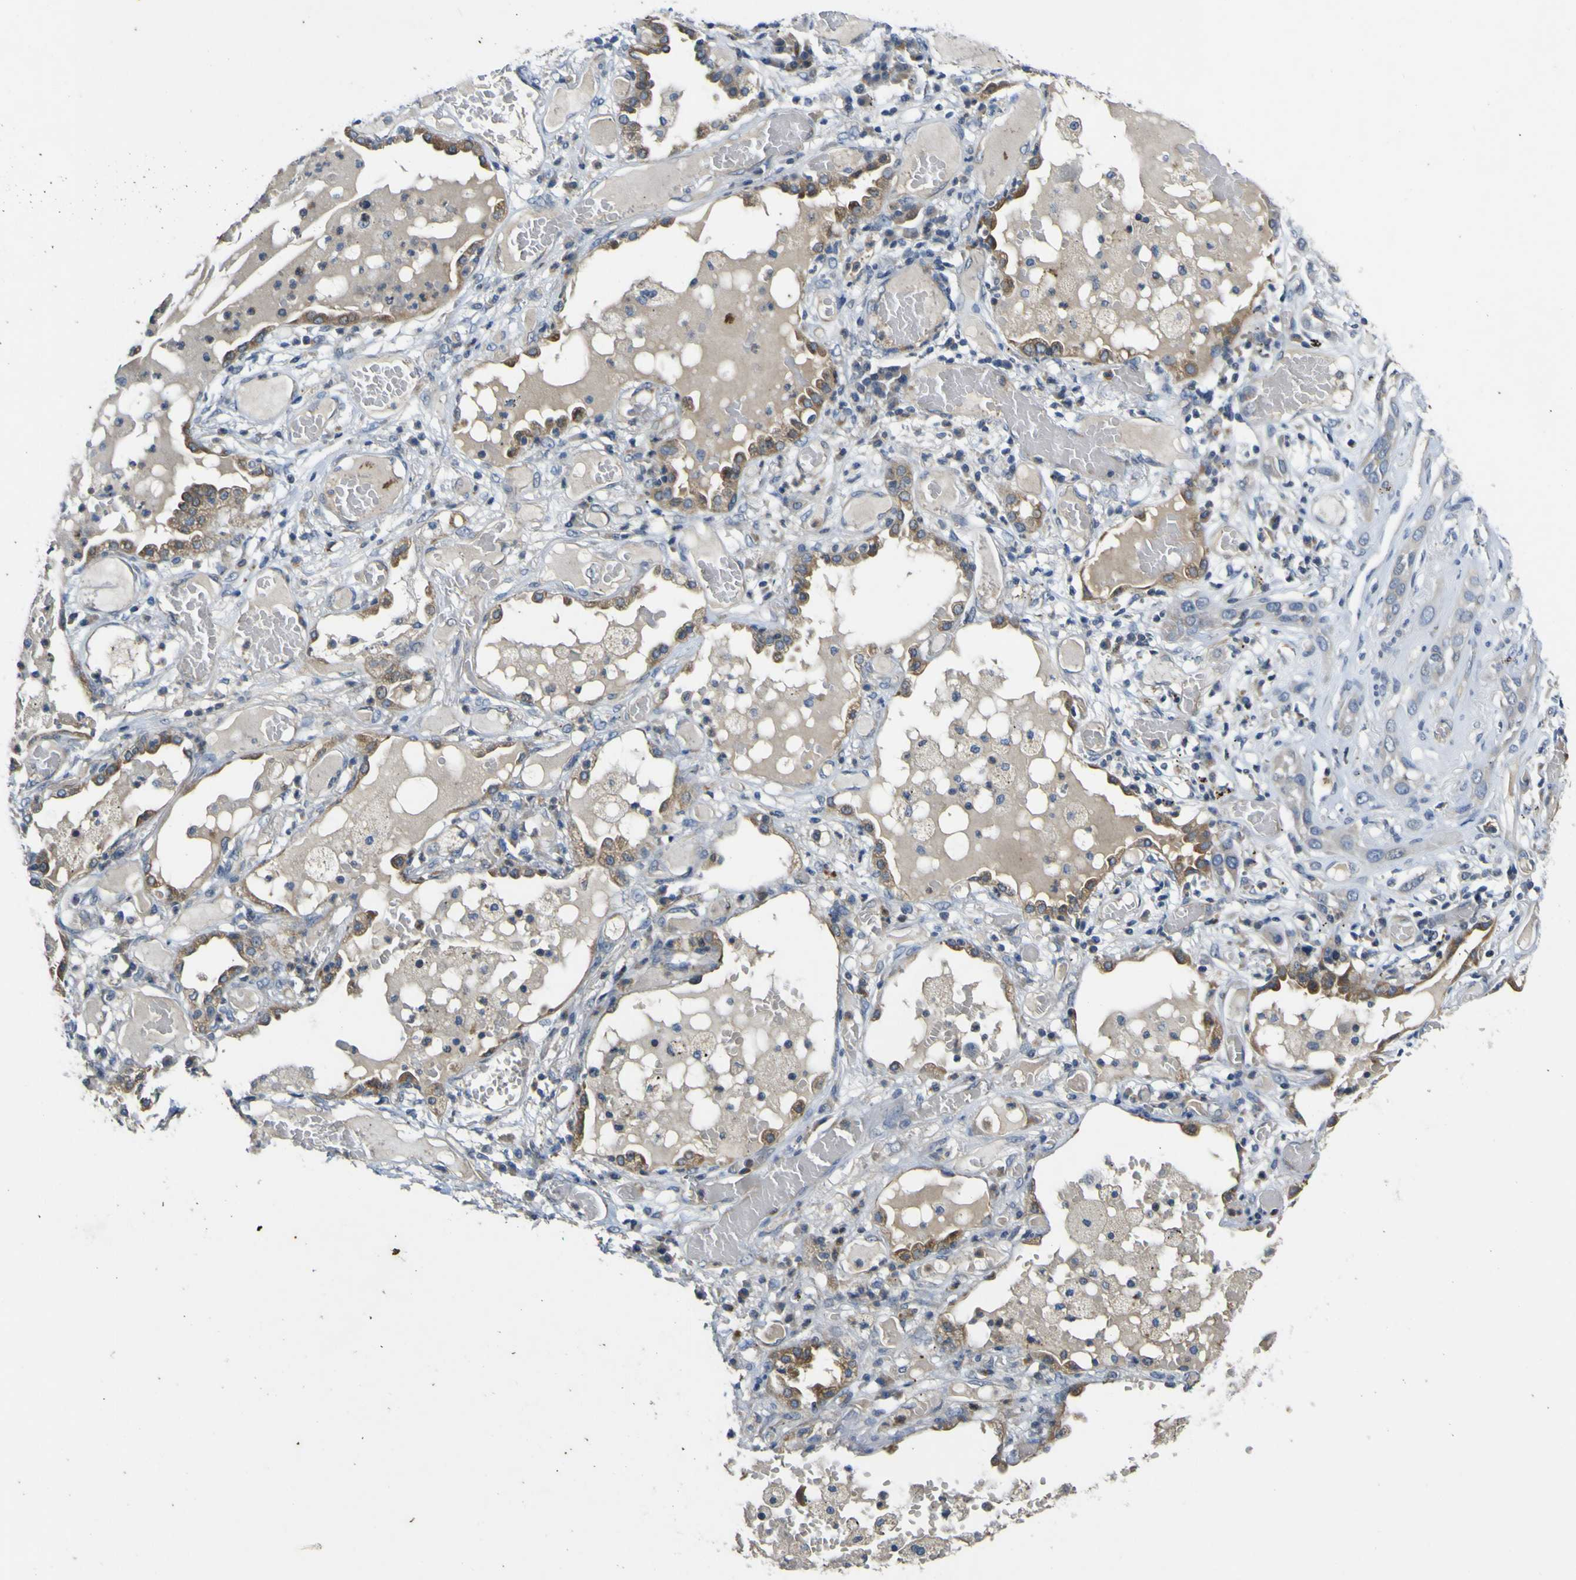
{"staining": {"intensity": "moderate", "quantity": "25%-75%", "location": "cytoplasmic/membranous"}, "tissue": "lung cancer", "cell_type": "Tumor cells", "image_type": "cancer", "snomed": [{"axis": "morphology", "description": "Squamous cell carcinoma, NOS"}, {"axis": "topography", "description": "Lung"}], "caption": "Tumor cells display medium levels of moderate cytoplasmic/membranous expression in about 25%-75% of cells in human lung squamous cell carcinoma. (DAB (3,3'-diaminobenzidine) = brown stain, brightfield microscopy at high magnification).", "gene": "LDLR", "patient": {"sex": "male", "age": 71}}